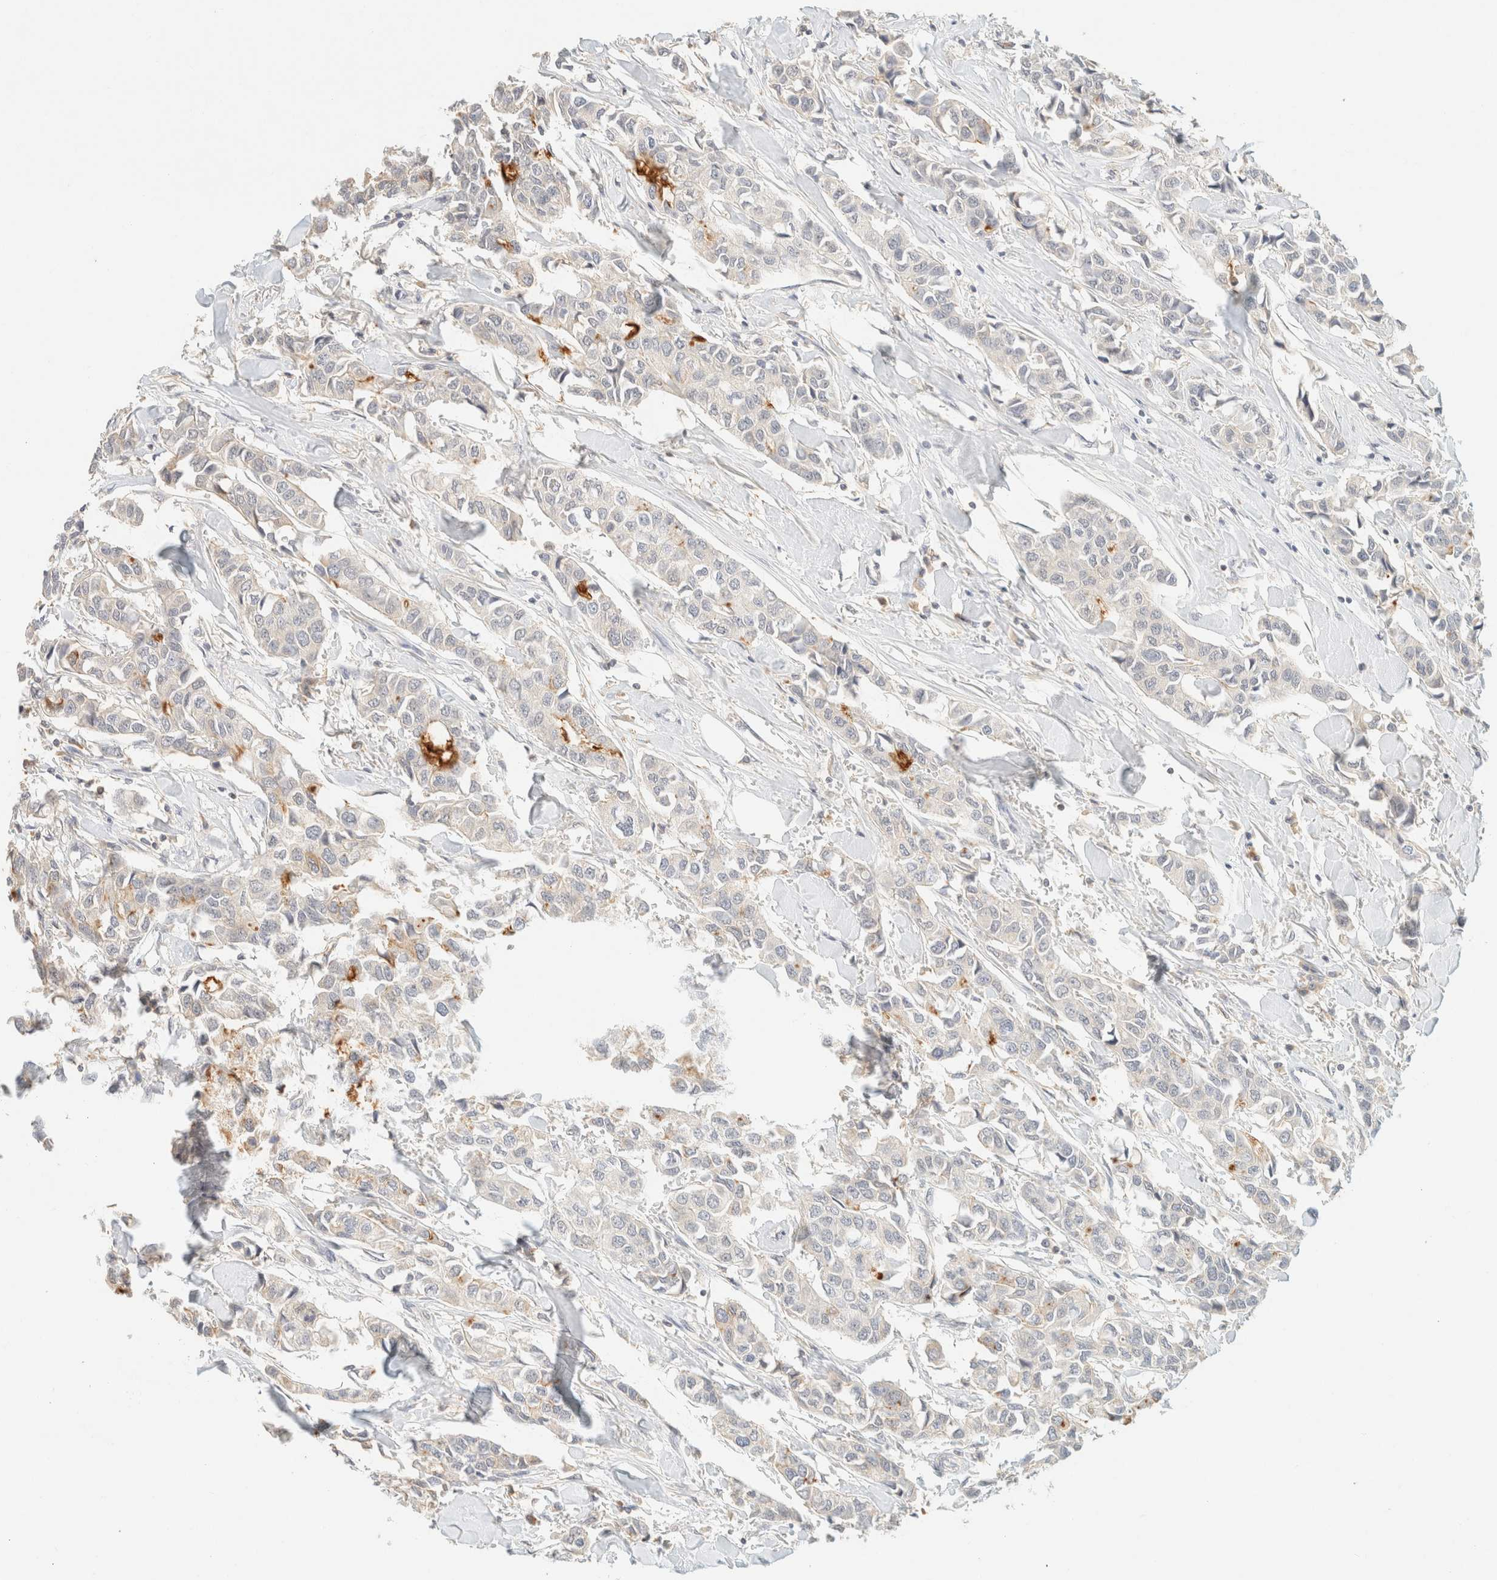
{"staining": {"intensity": "negative", "quantity": "none", "location": "none"}, "tissue": "breast cancer", "cell_type": "Tumor cells", "image_type": "cancer", "snomed": [{"axis": "morphology", "description": "Duct carcinoma"}, {"axis": "topography", "description": "Breast"}], "caption": "High magnification brightfield microscopy of invasive ductal carcinoma (breast) stained with DAB (brown) and counterstained with hematoxylin (blue): tumor cells show no significant staining.", "gene": "TIMD4", "patient": {"sex": "female", "age": 80}}